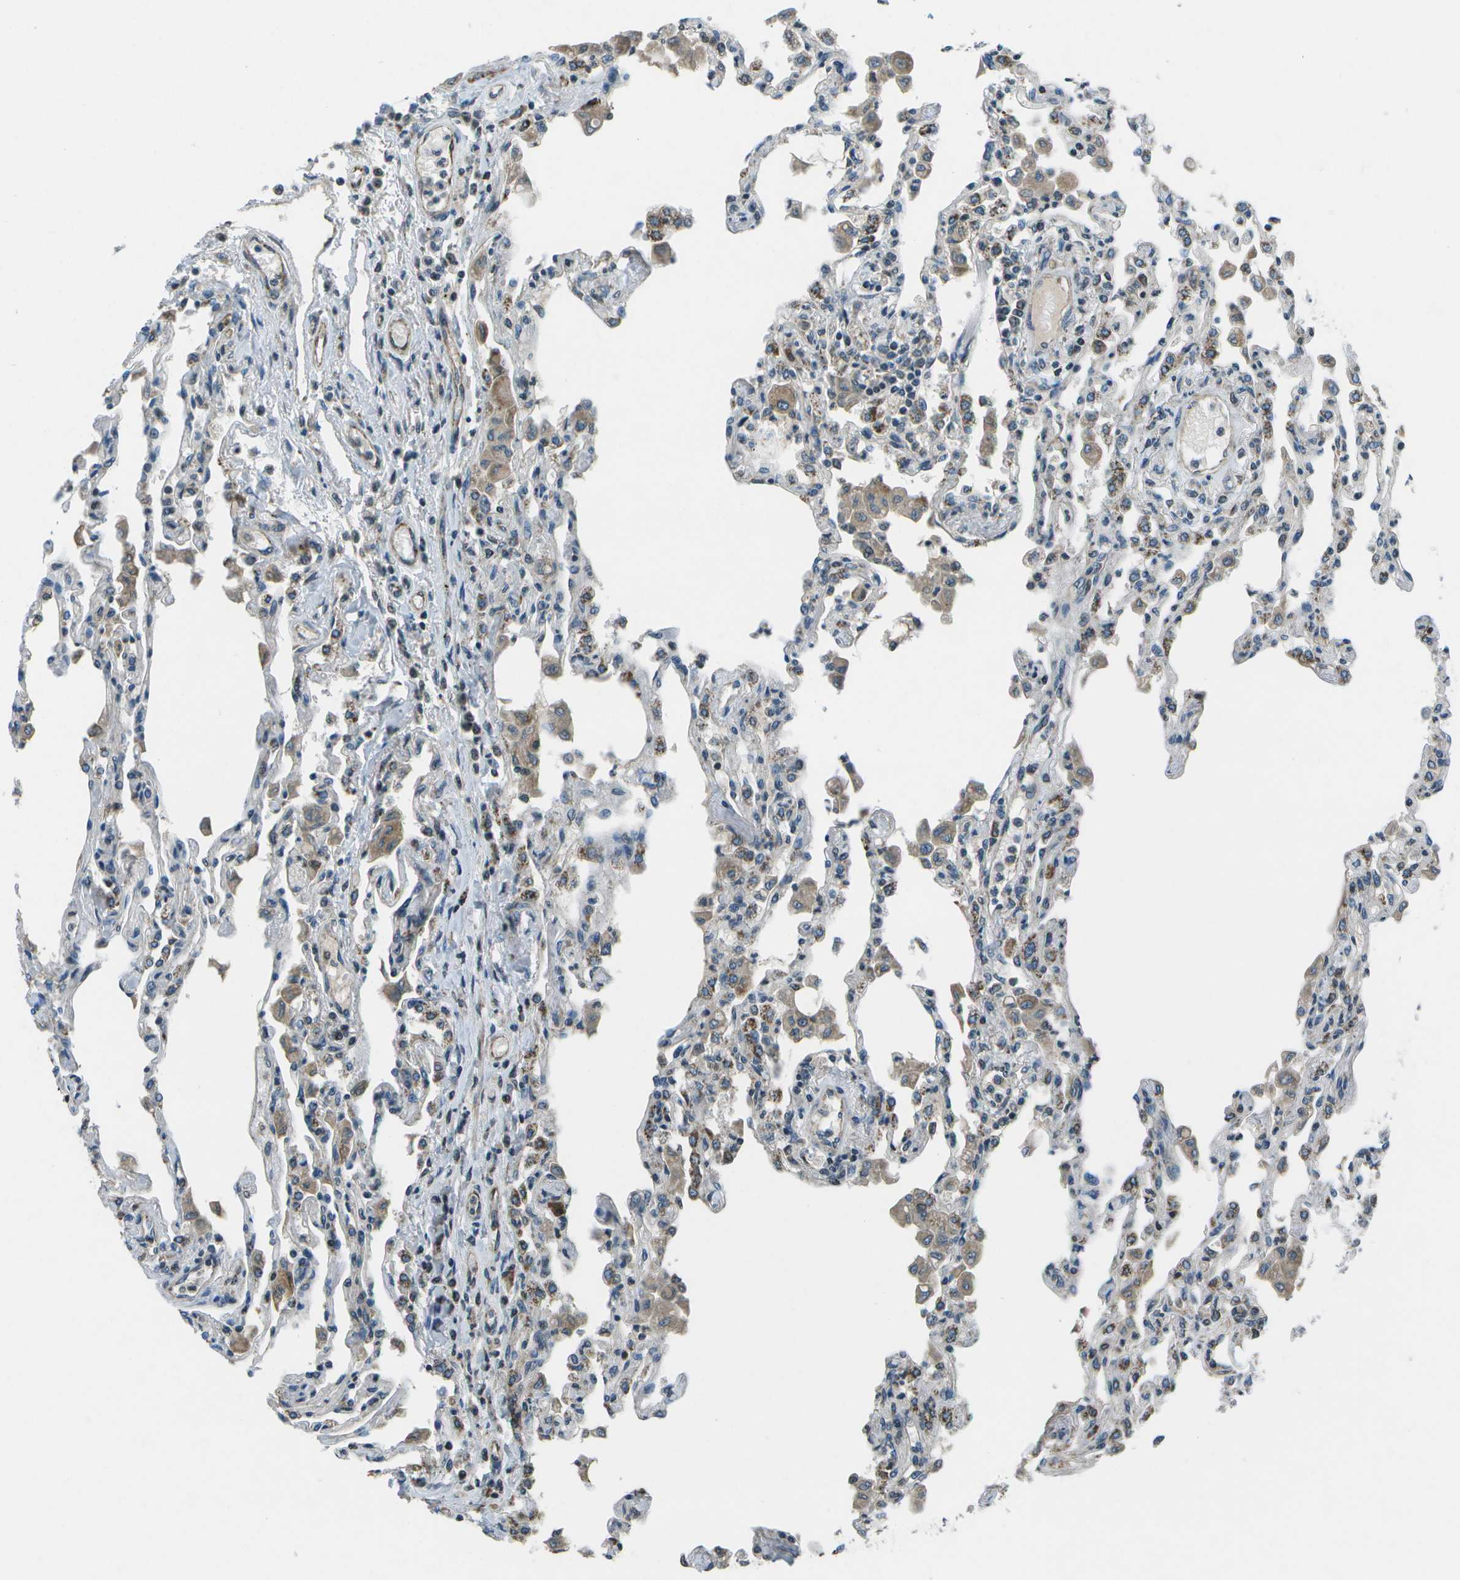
{"staining": {"intensity": "moderate", "quantity": "<25%", "location": "cytoplasmic/membranous"}, "tissue": "lung", "cell_type": "Alveolar cells", "image_type": "normal", "snomed": [{"axis": "morphology", "description": "Normal tissue, NOS"}, {"axis": "topography", "description": "Bronchus"}, {"axis": "topography", "description": "Lung"}], "caption": "Protein expression analysis of benign human lung reveals moderate cytoplasmic/membranous expression in about <25% of alveolar cells.", "gene": "EIF2AK1", "patient": {"sex": "female", "age": 49}}